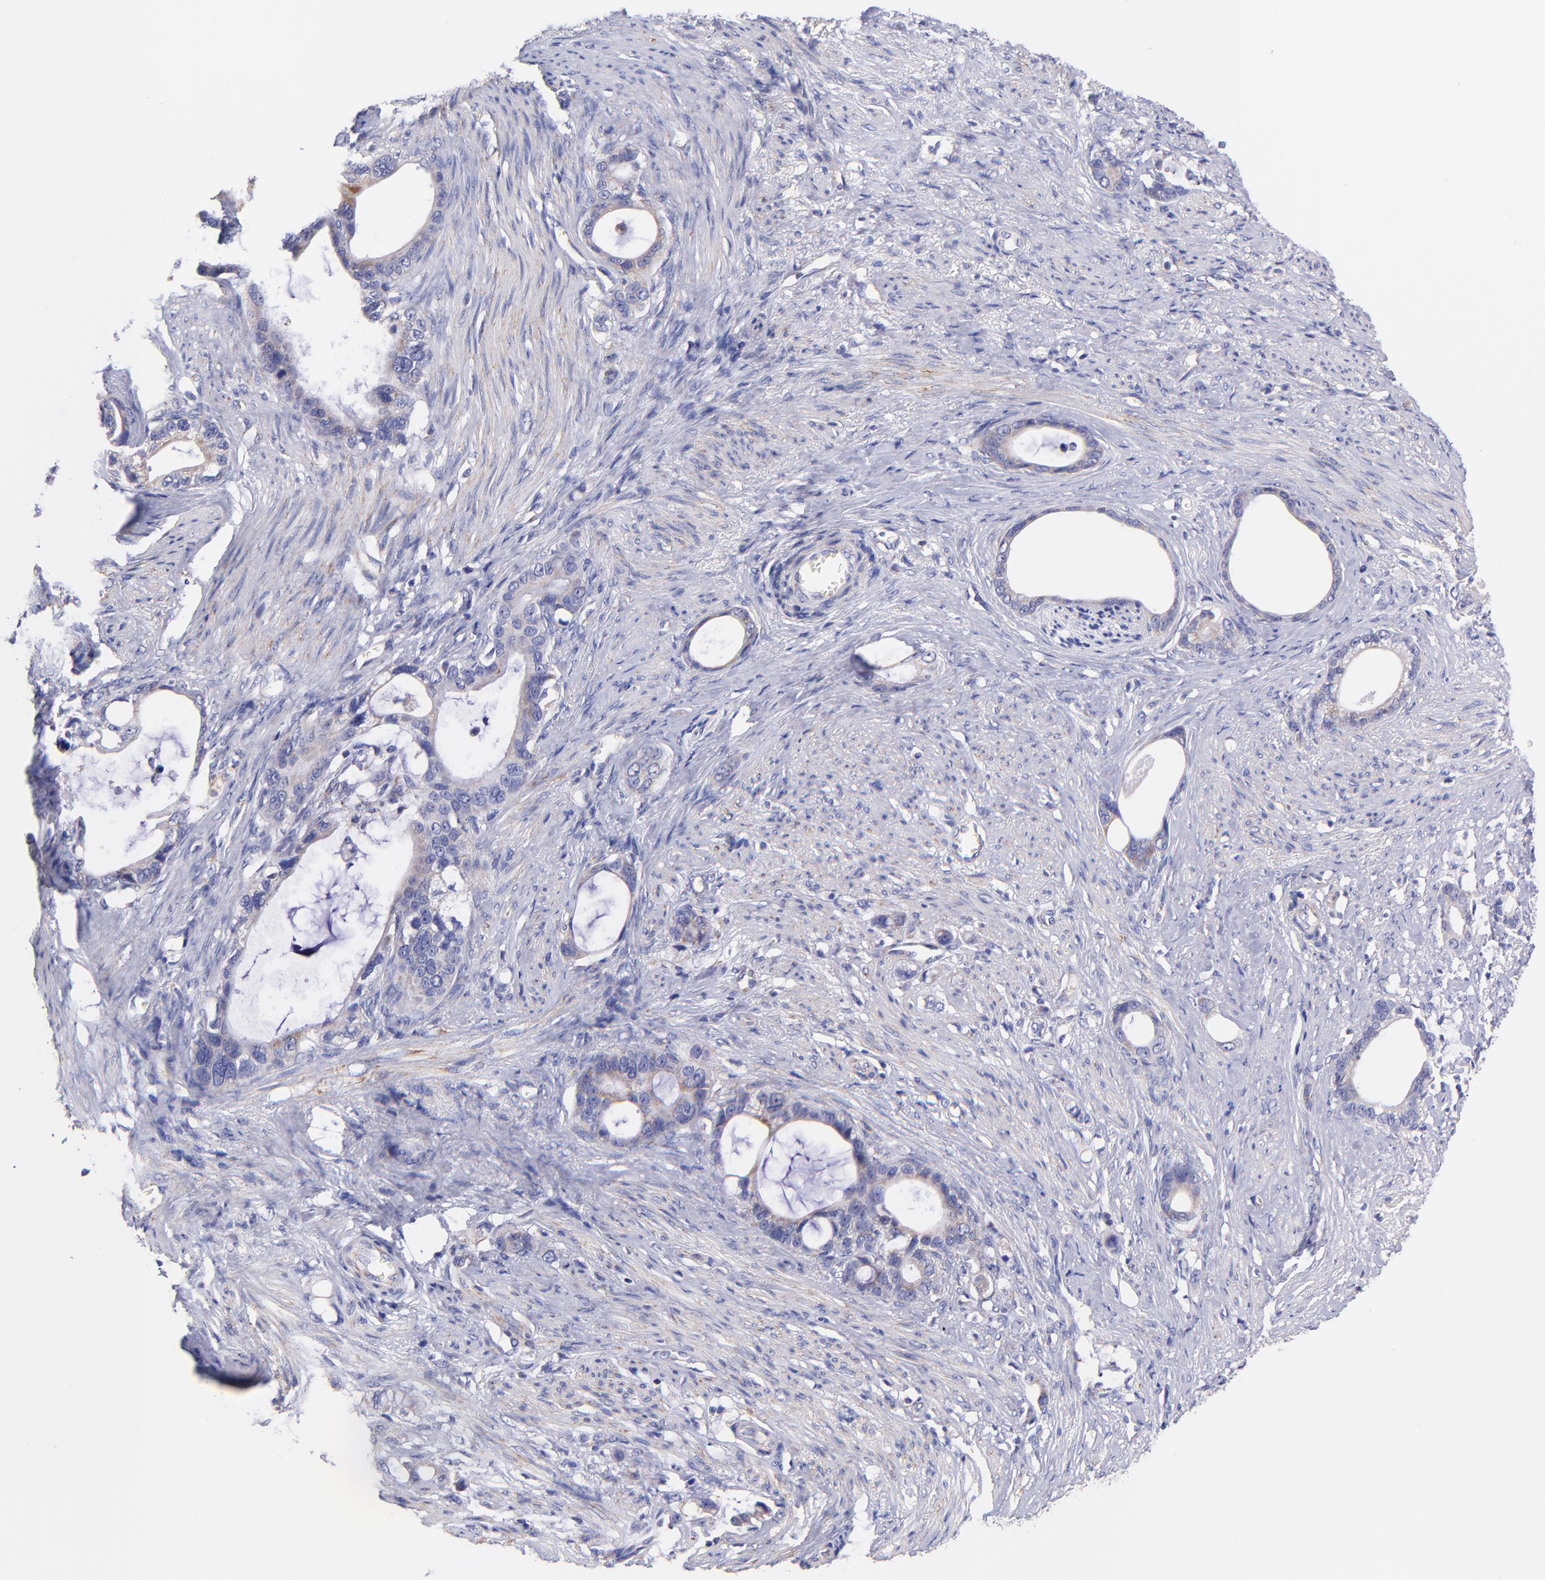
{"staining": {"intensity": "moderate", "quantity": "<25%", "location": "cytoplasmic/membranous"}, "tissue": "stomach cancer", "cell_type": "Tumor cells", "image_type": "cancer", "snomed": [{"axis": "morphology", "description": "Adenocarcinoma, NOS"}, {"axis": "topography", "description": "Stomach"}], "caption": "Immunohistochemistry (IHC) histopathology image of neoplastic tissue: human stomach cancer stained using IHC exhibits low levels of moderate protein expression localized specifically in the cytoplasmic/membranous of tumor cells, appearing as a cytoplasmic/membranous brown color.", "gene": "NDUFB7", "patient": {"sex": "female", "age": 75}}